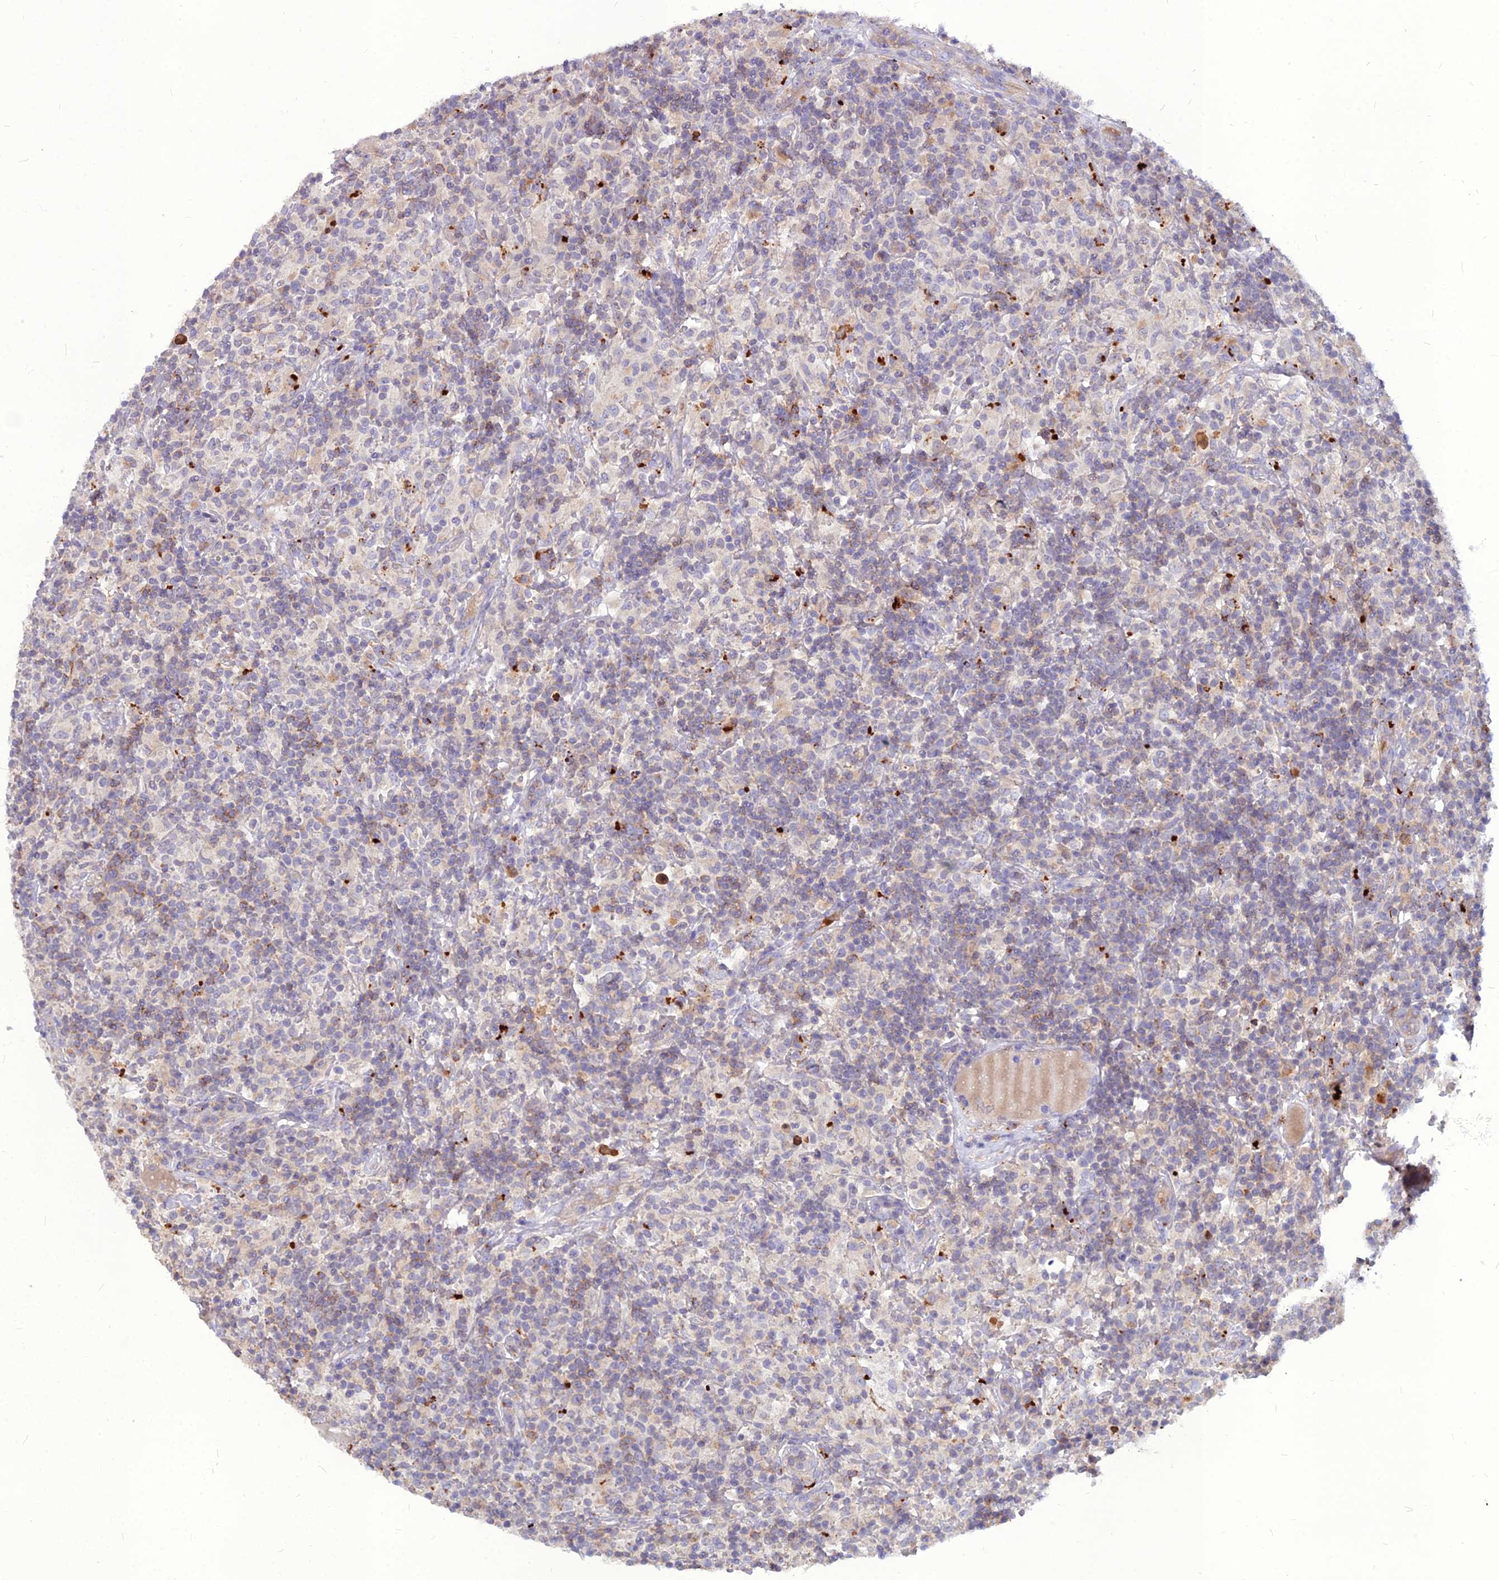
{"staining": {"intensity": "negative", "quantity": "none", "location": "none"}, "tissue": "lymphoma", "cell_type": "Tumor cells", "image_type": "cancer", "snomed": [{"axis": "morphology", "description": "Hodgkin's disease, NOS"}, {"axis": "topography", "description": "Lymph node"}], "caption": "The histopathology image displays no significant staining in tumor cells of Hodgkin's disease. (Stains: DAB IHC with hematoxylin counter stain, Microscopy: brightfield microscopy at high magnification).", "gene": "PCED1B", "patient": {"sex": "male", "age": 70}}